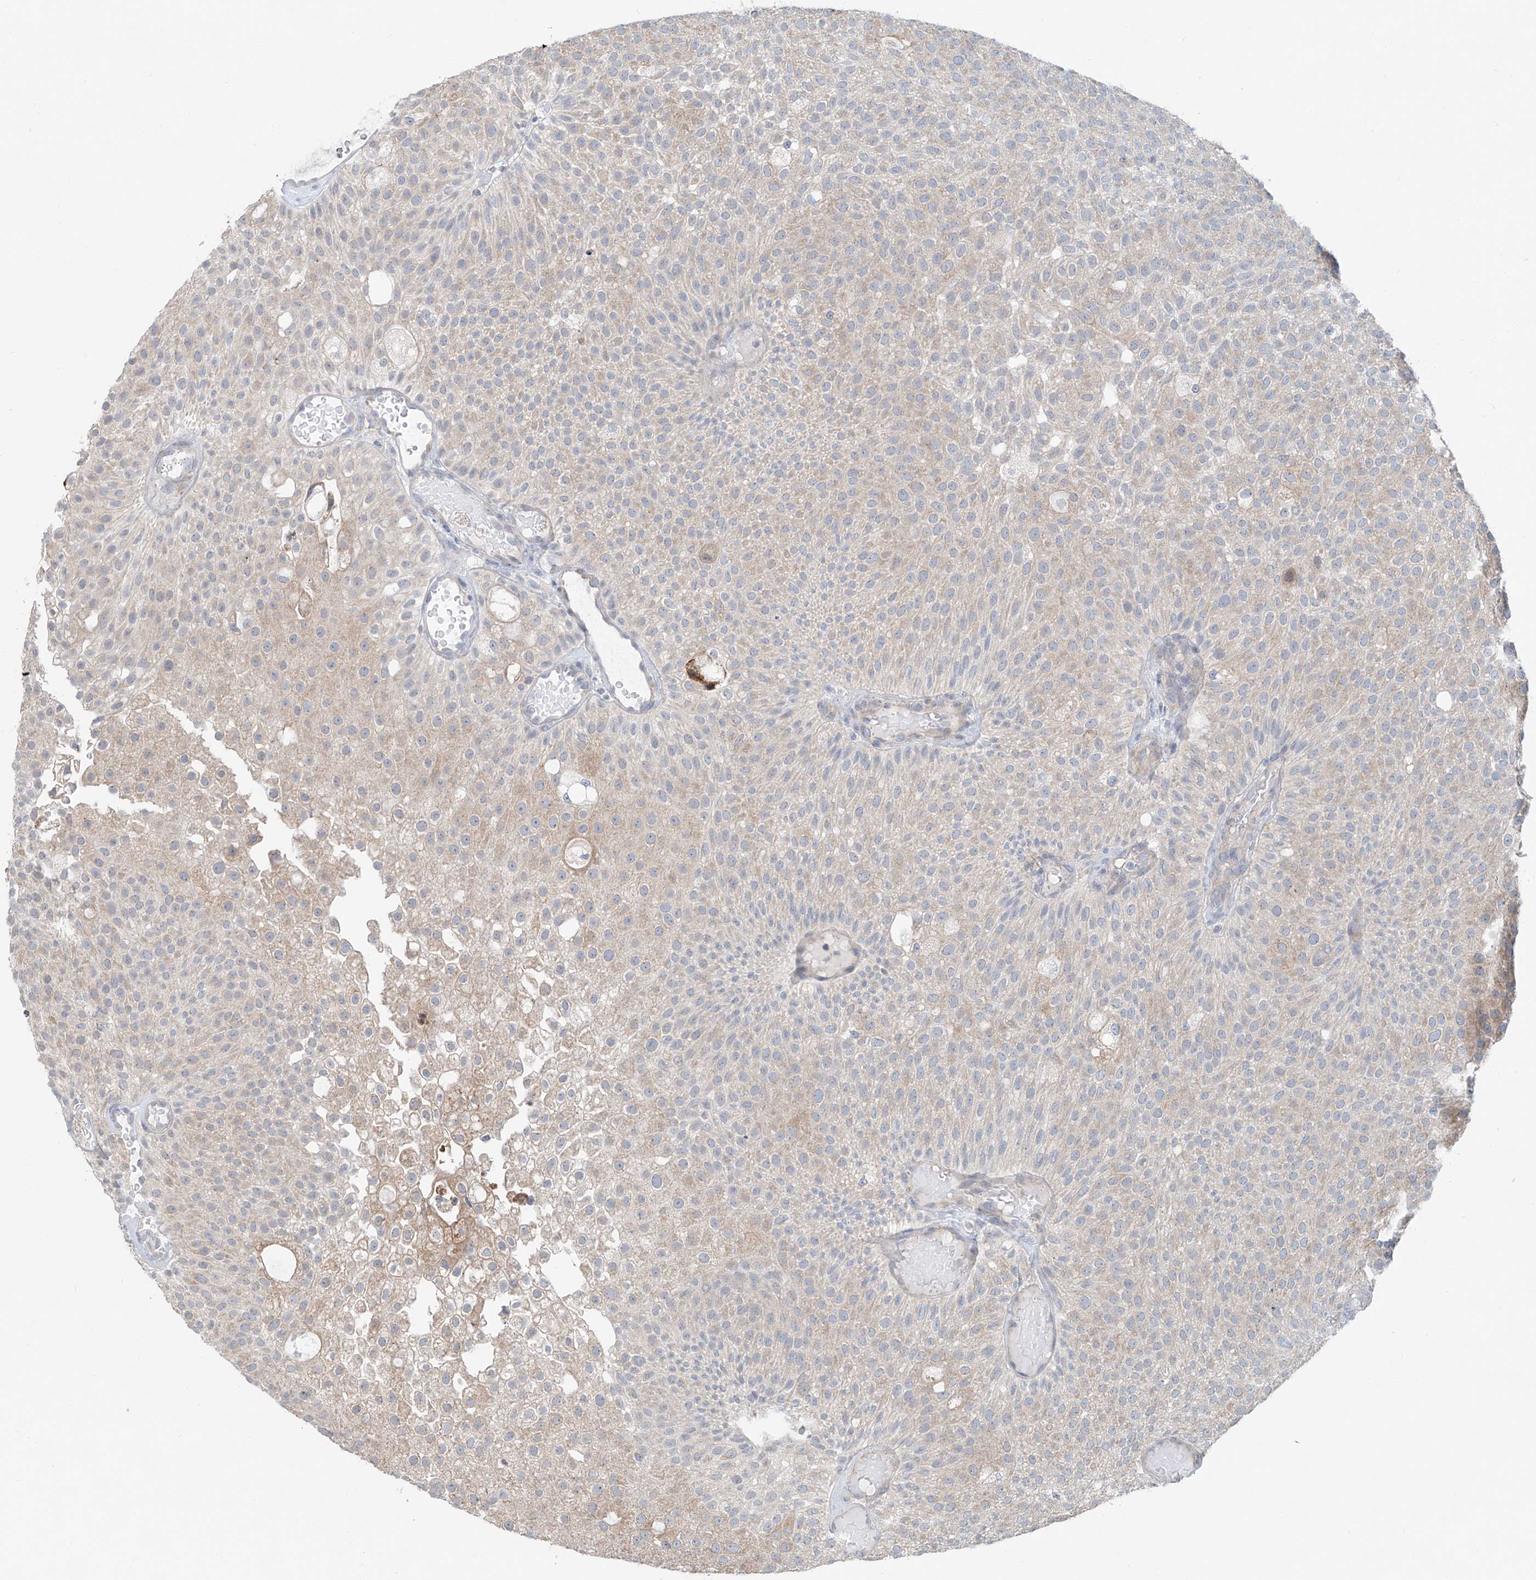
{"staining": {"intensity": "weak", "quantity": "<25%", "location": "cytoplasmic/membranous"}, "tissue": "urothelial cancer", "cell_type": "Tumor cells", "image_type": "cancer", "snomed": [{"axis": "morphology", "description": "Urothelial carcinoma, Low grade"}, {"axis": "topography", "description": "Urinary bladder"}], "caption": "Immunohistochemistry (IHC) photomicrograph of neoplastic tissue: urothelial carcinoma (low-grade) stained with DAB (3,3'-diaminobenzidine) shows no significant protein staining in tumor cells.", "gene": "KCNK10", "patient": {"sex": "male", "age": 78}}